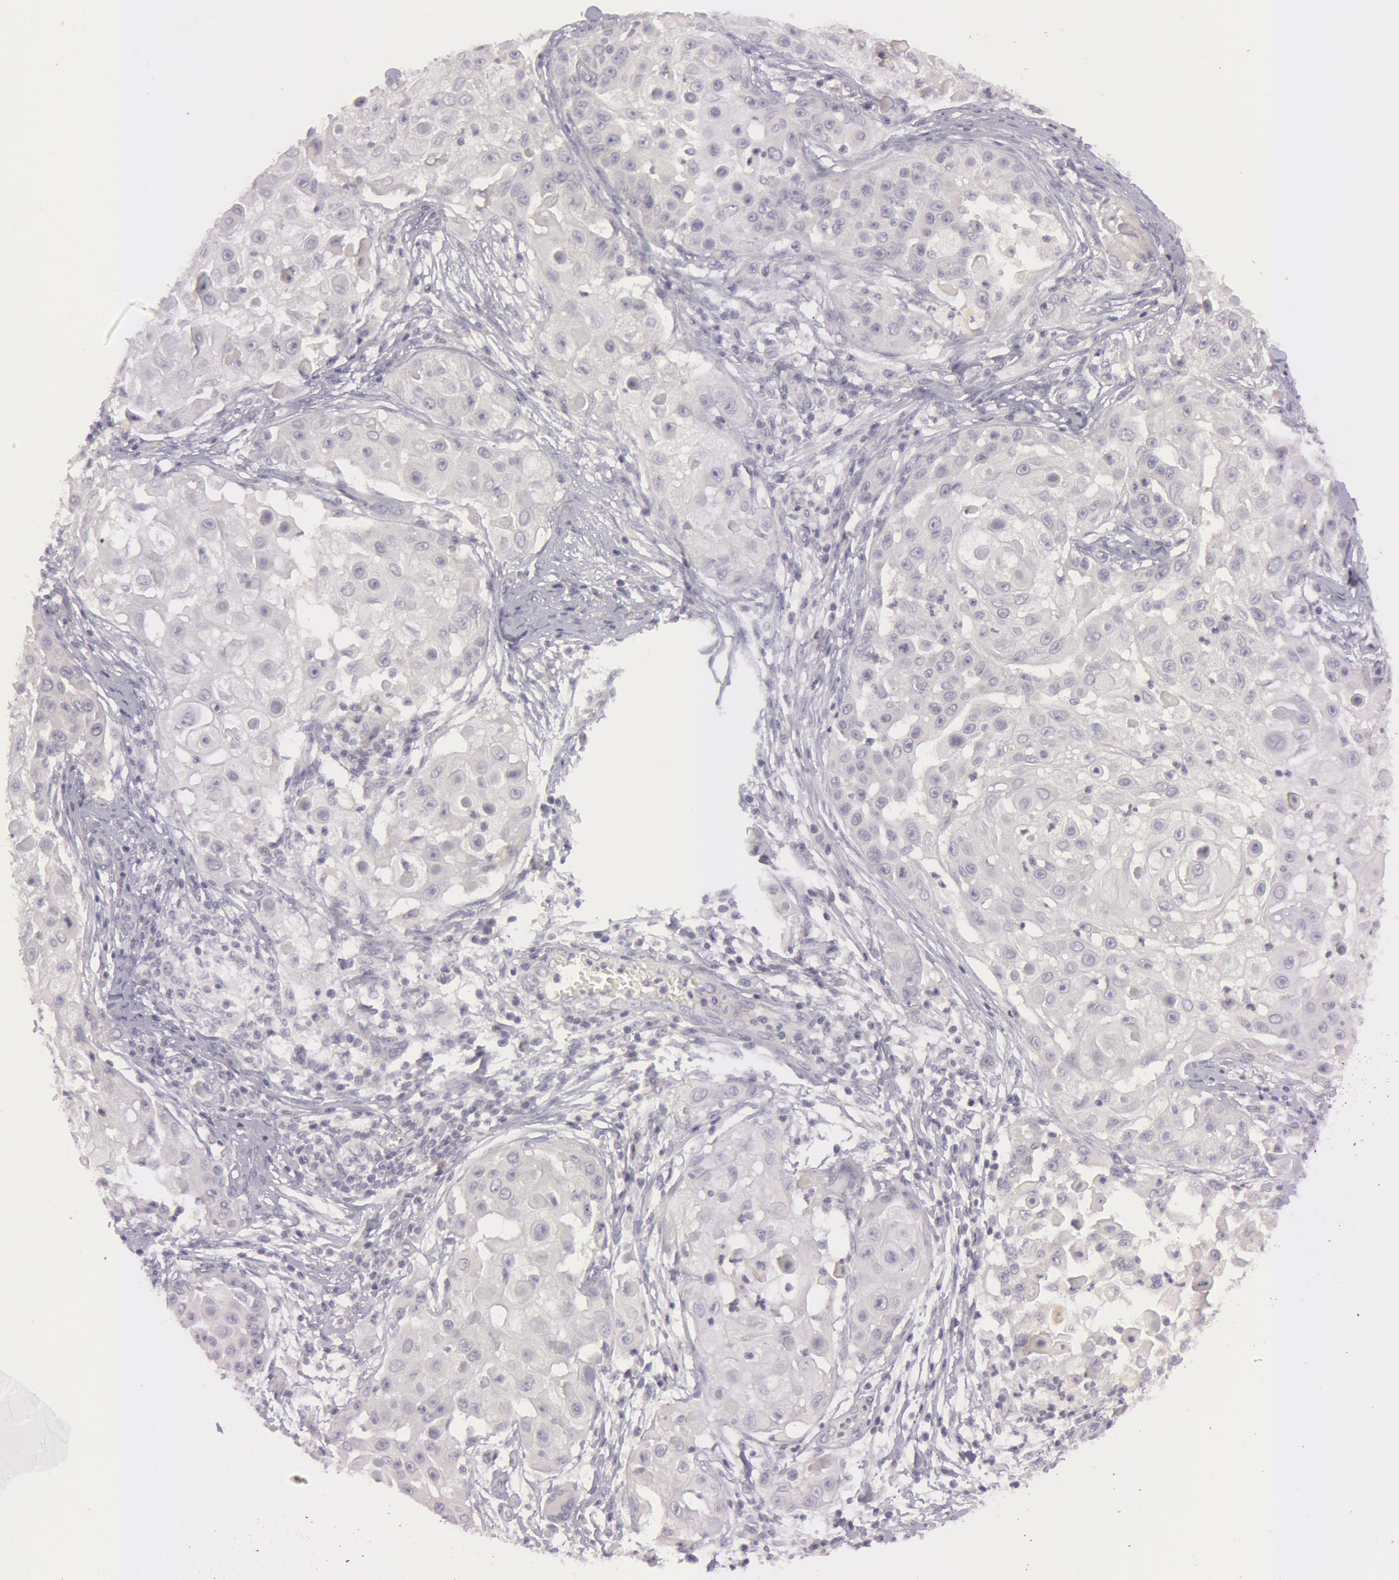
{"staining": {"intensity": "negative", "quantity": "none", "location": "none"}, "tissue": "skin cancer", "cell_type": "Tumor cells", "image_type": "cancer", "snomed": [{"axis": "morphology", "description": "Squamous cell carcinoma, NOS"}, {"axis": "topography", "description": "Skin"}], "caption": "Tumor cells show no significant staining in squamous cell carcinoma (skin).", "gene": "MXRA5", "patient": {"sex": "female", "age": 57}}